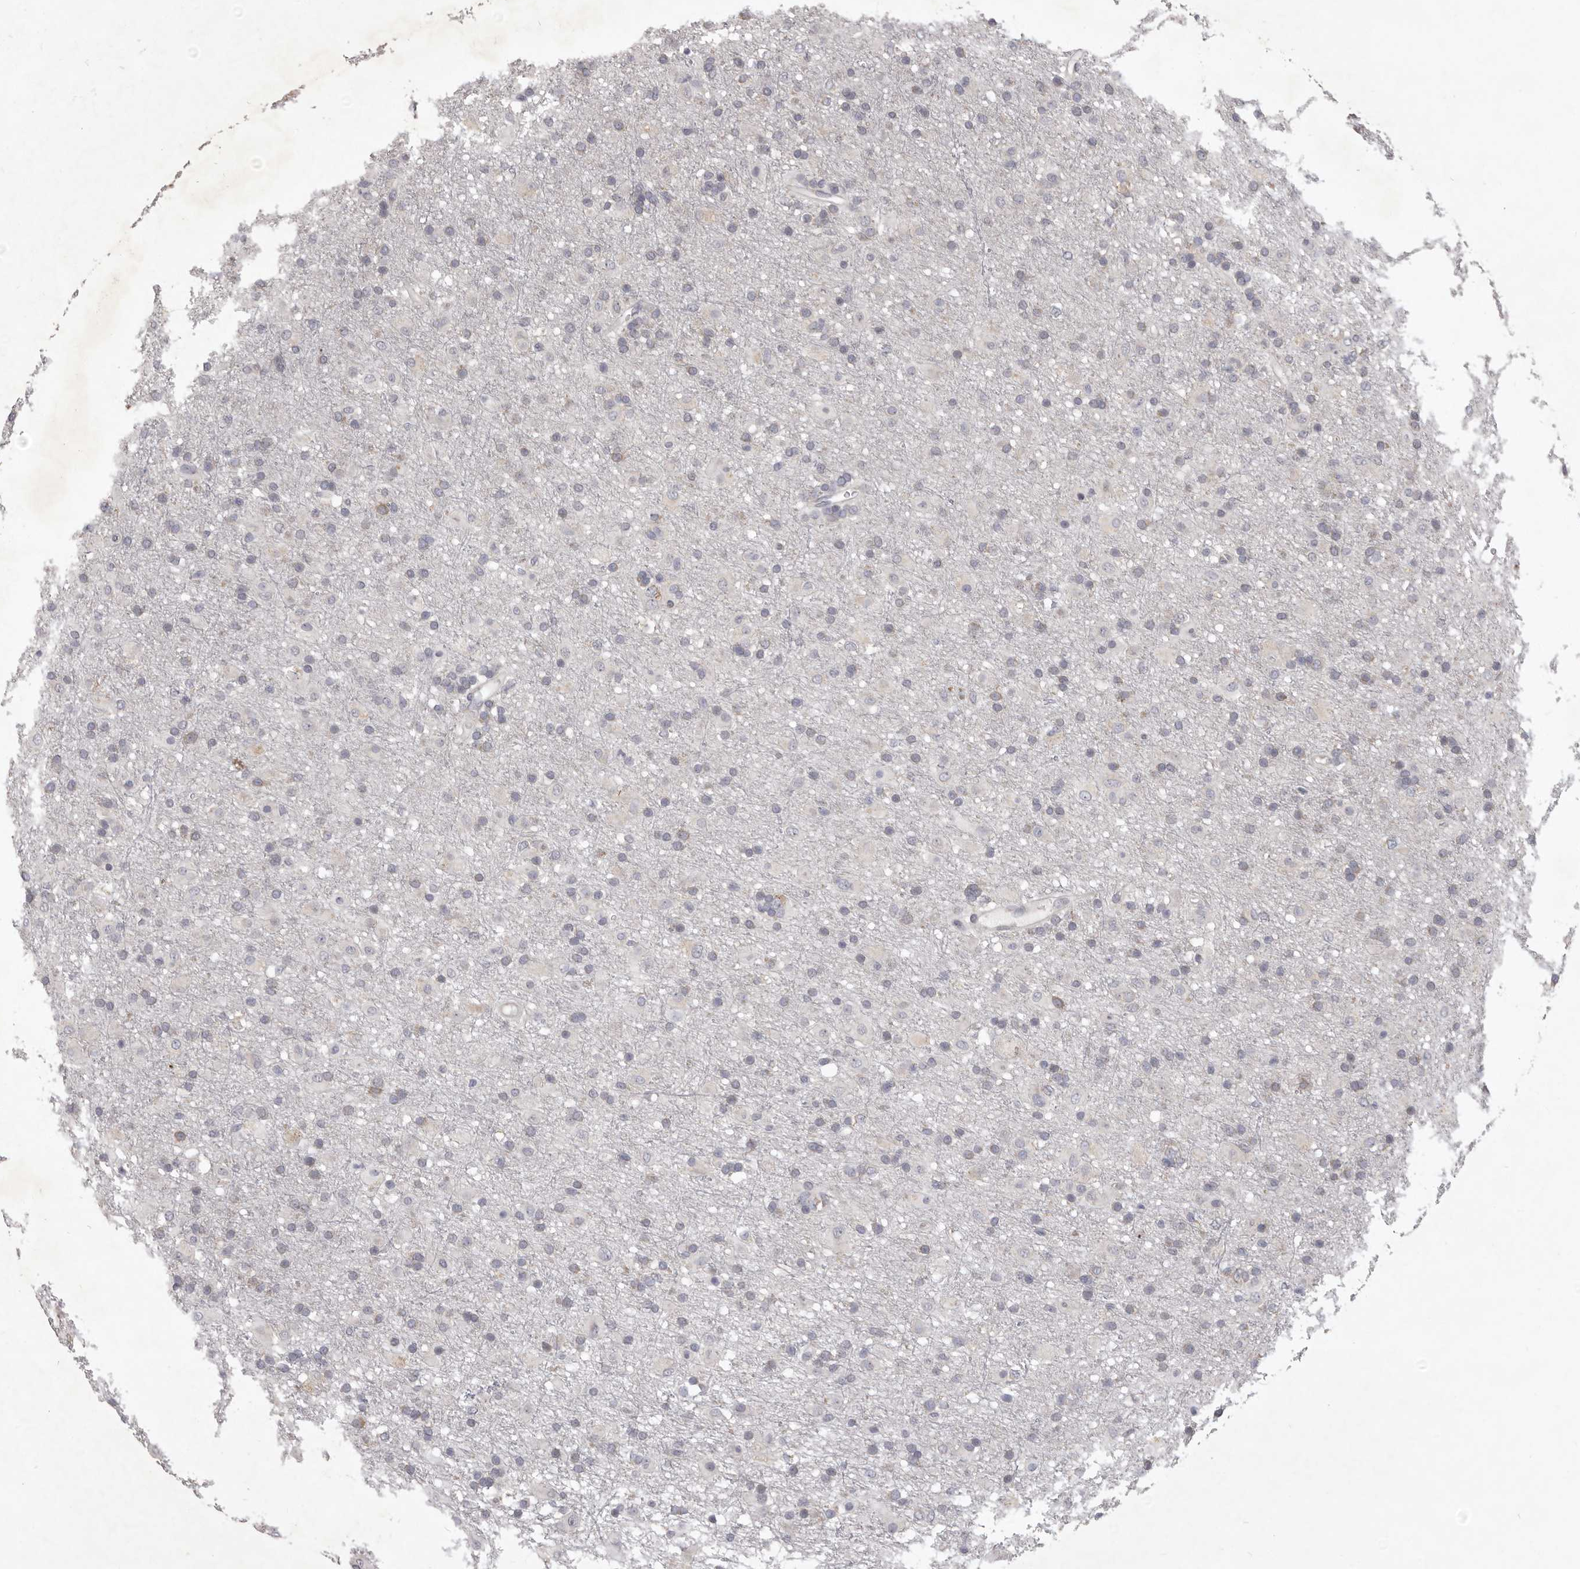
{"staining": {"intensity": "negative", "quantity": "none", "location": "none"}, "tissue": "glioma", "cell_type": "Tumor cells", "image_type": "cancer", "snomed": [{"axis": "morphology", "description": "Glioma, malignant, Low grade"}, {"axis": "topography", "description": "Brain"}], "caption": "This is an IHC histopathology image of human glioma. There is no staining in tumor cells.", "gene": "TBC1D8B", "patient": {"sex": "male", "age": 65}}